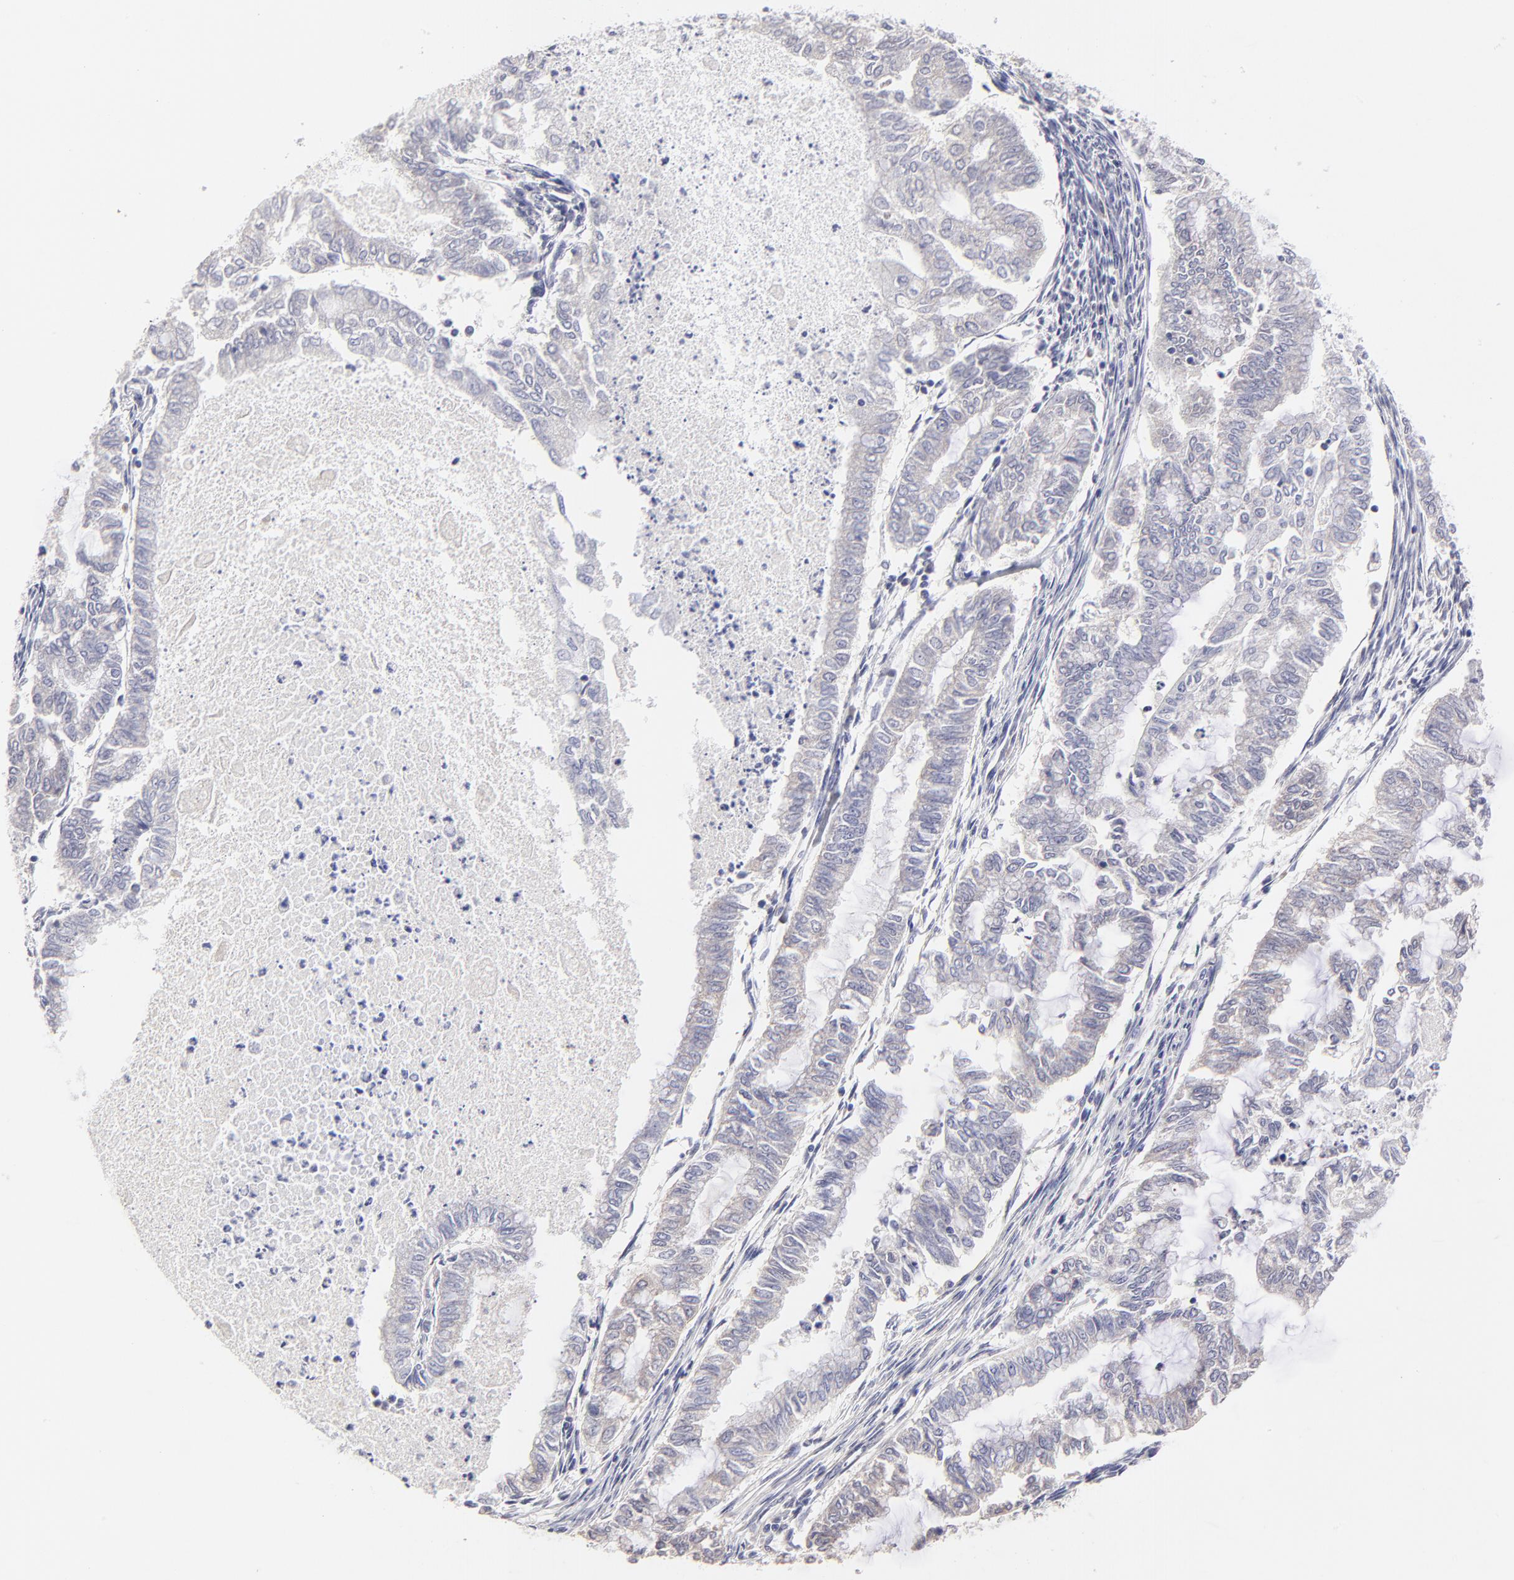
{"staining": {"intensity": "negative", "quantity": "none", "location": "none"}, "tissue": "endometrial cancer", "cell_type": "Tumor cells", "image_type": "cancer", "snomed": [{"axis": "morphology", "description": "Adenocarcinoma, NOS"}, {"axis": "topography", "description": "Endometrium"}], "caption": "This is an IHC image of human endometrial cancer (adenocarcinoma). There is no staining in tumor cells.", "gene": "BTG2", "patient": {"sex": "female", "age": 79}}